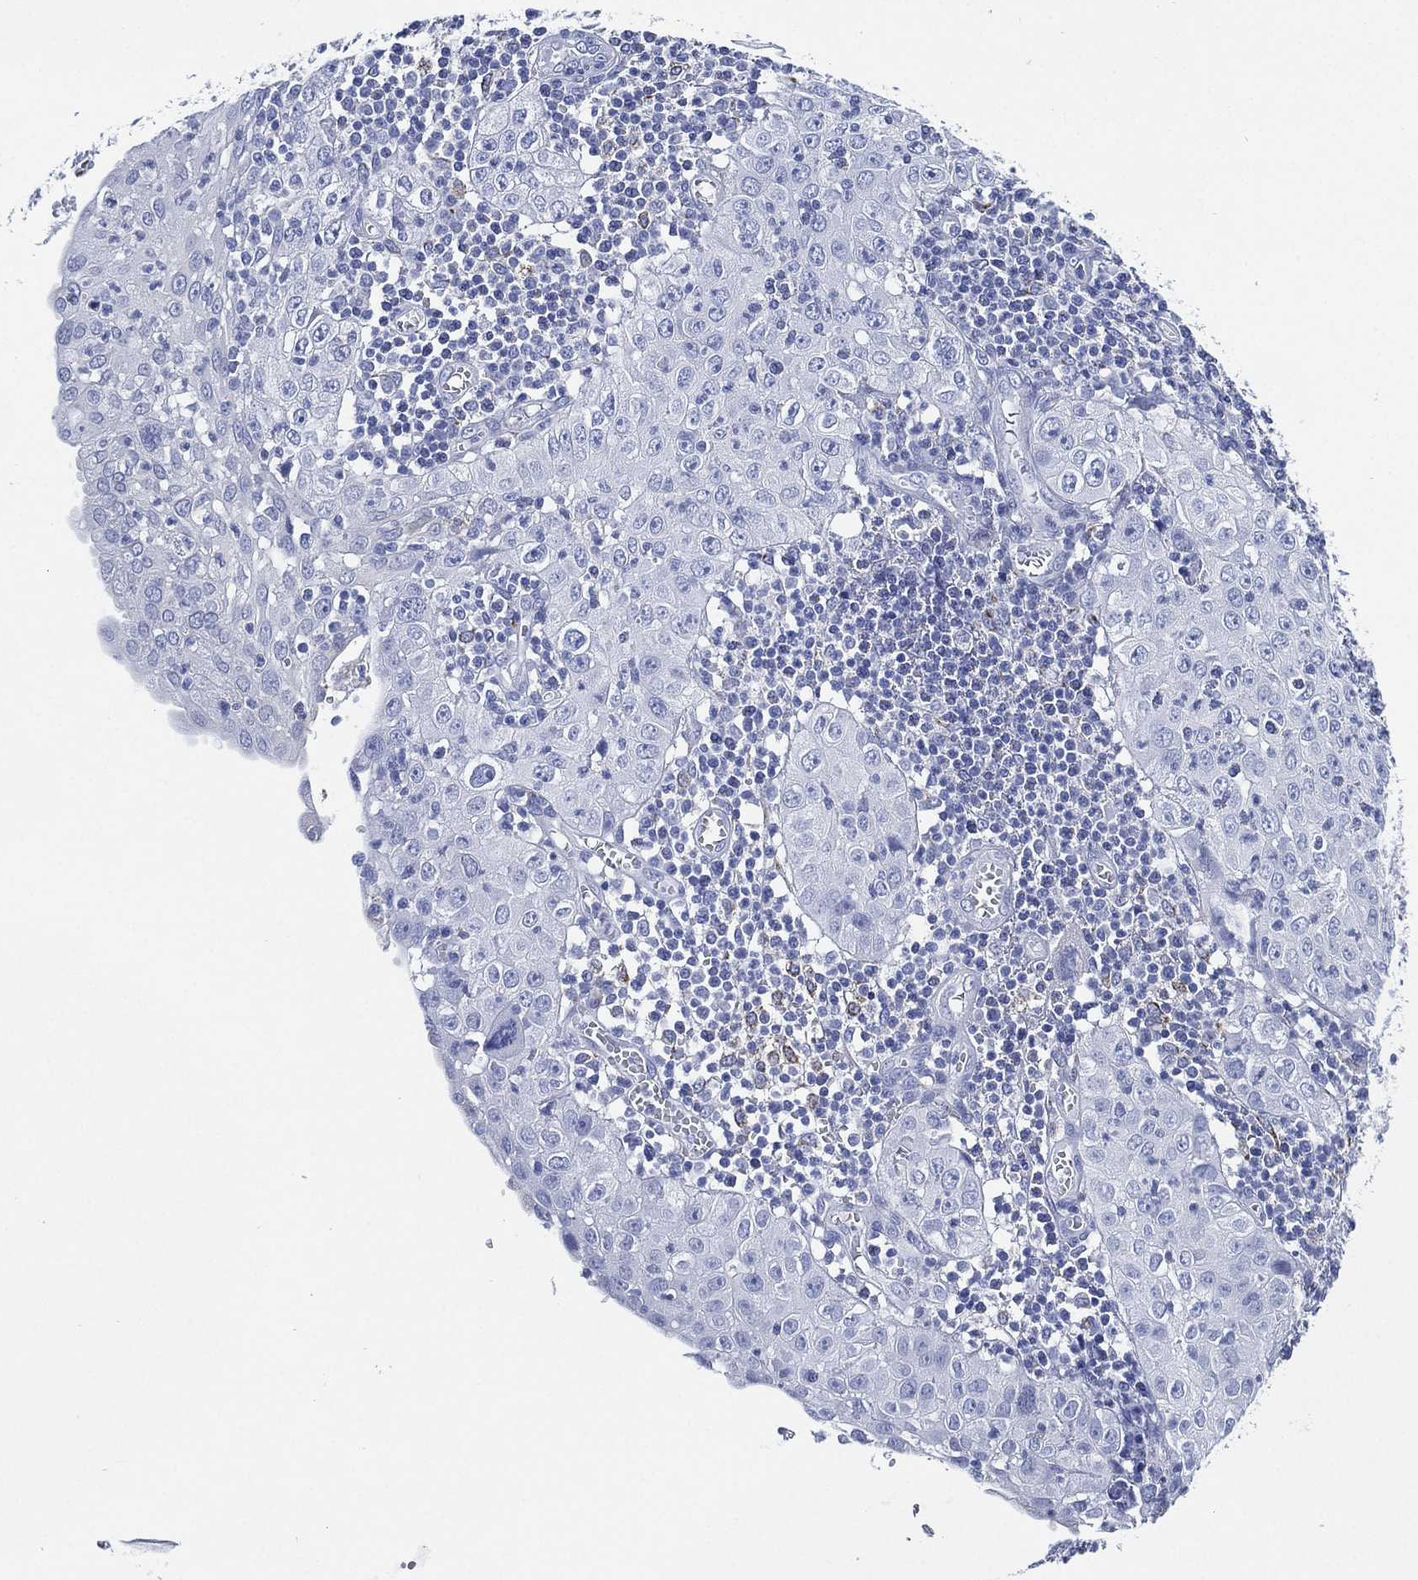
{"staining": {"intensity": "negative", "quantity": "none", "location": "none"}, "tissue": "cervical cancer", "cell_type": "Tumor cells", "image_type": "cancer", "snomed": [{"axis": "morphology", "description": "Squamous cell carcinoma, NOS"}, {"axis": "topography", "description": "Cervix"}], "caption": "Immunohistochemistry of human cervical cancer (squamous cell carcinoma) shows no expression in tumor cells.", "gene": "C5orf46", "patient": {"sex": "female", "age": 24}}